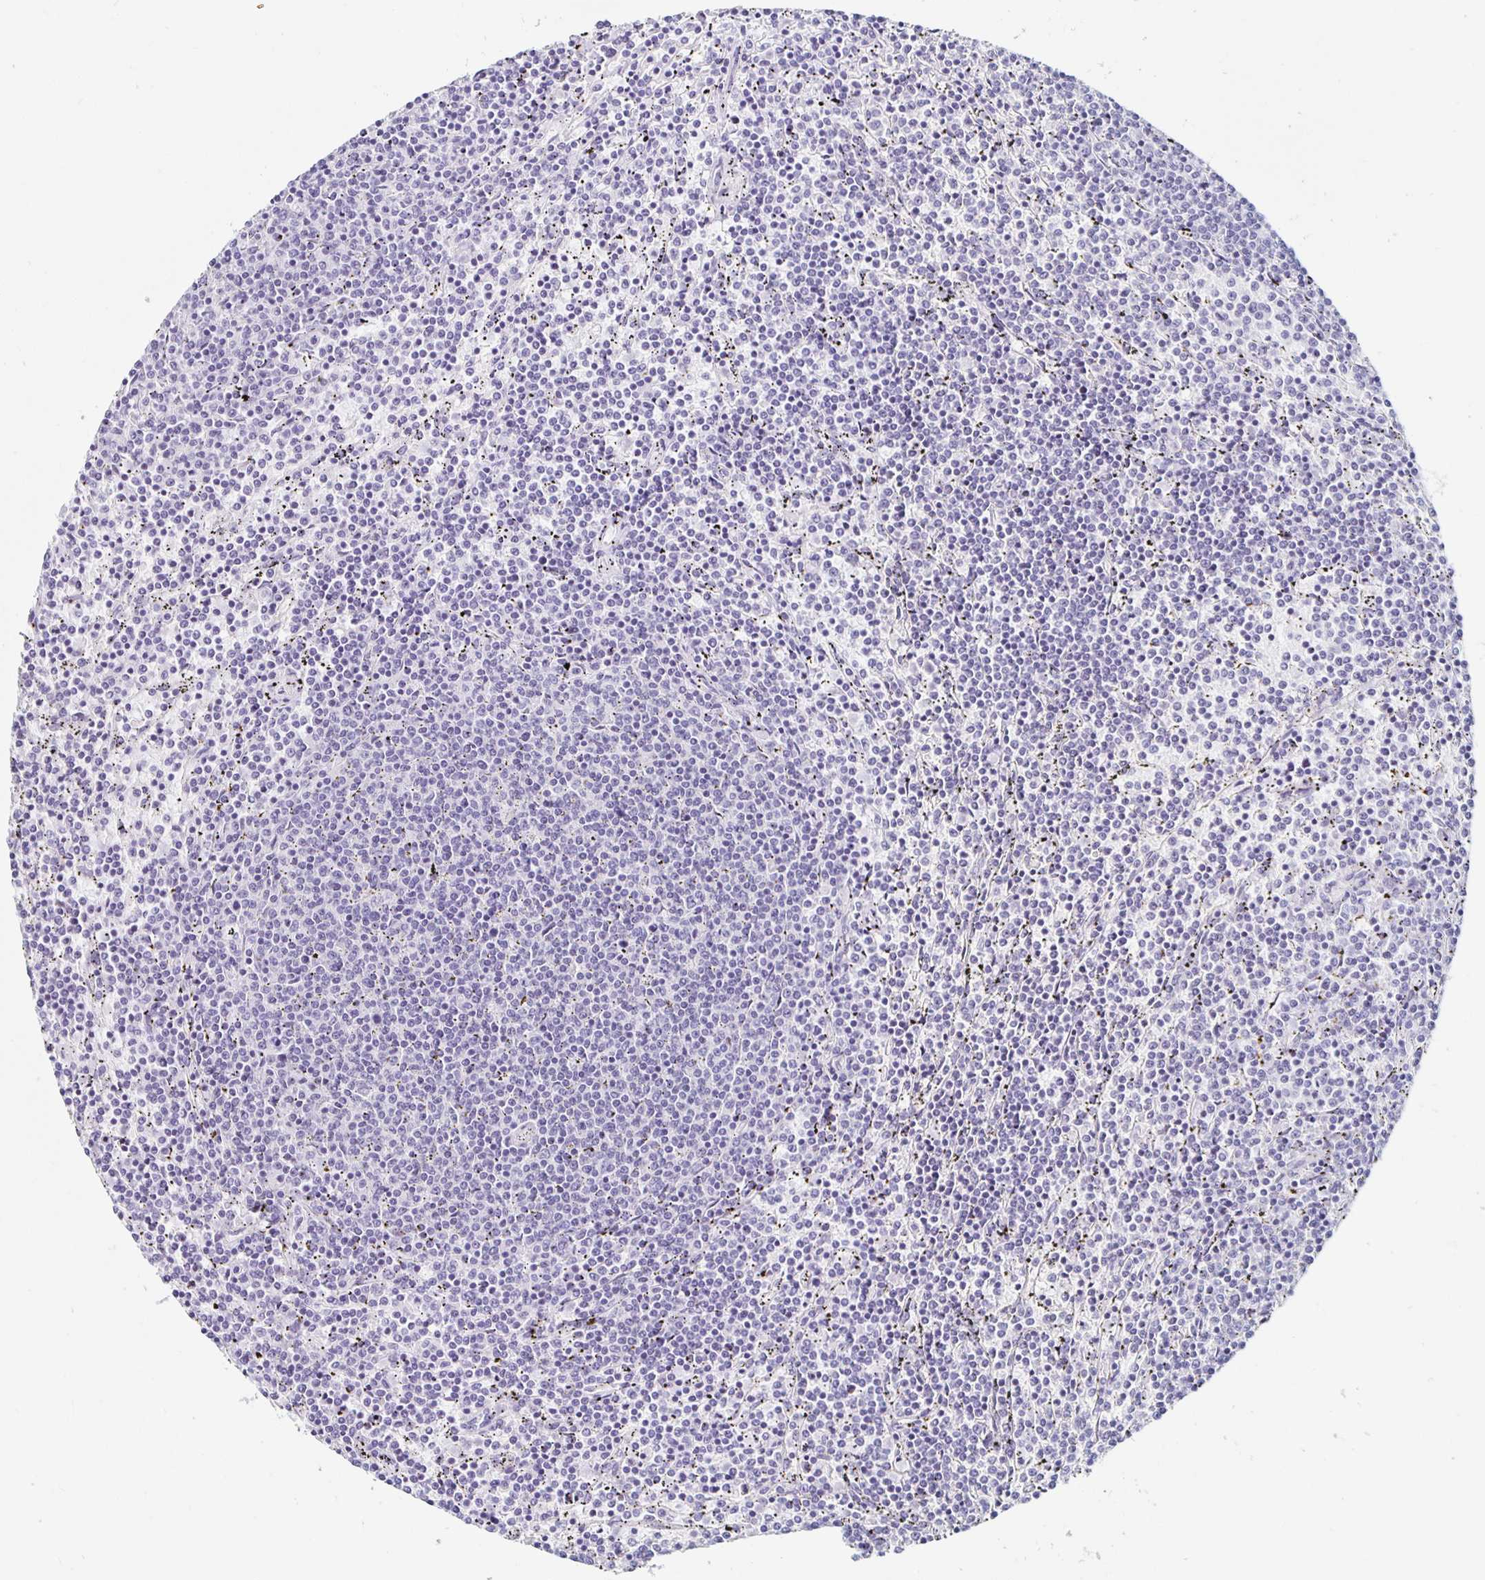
{"staining": {"intensity": "negative", "quantity": "none", "location": "none"}, "tissue": "lymphoma", "cell_type": "Tumor cells", "image_type": "cancer", "snomed": [{"axis": "morphology", "description": "Malignant lymphoma, non-Hodgkin's type, Low grade"}, {"axis": "topography", "description": "Spleen"}], "caption": "Histopathology image shows no significant protein positivity in tumor cells of malignant lymphoma, non-Hodgkin's type (low-grade). The staining is performed using DAB (3,3'-diaminobenzidine) brown chromogen with nuclei counter-stained in using hematoxylin.", "gene": "KCNQ2", "patient": {"sex": "female", "age": 50}}